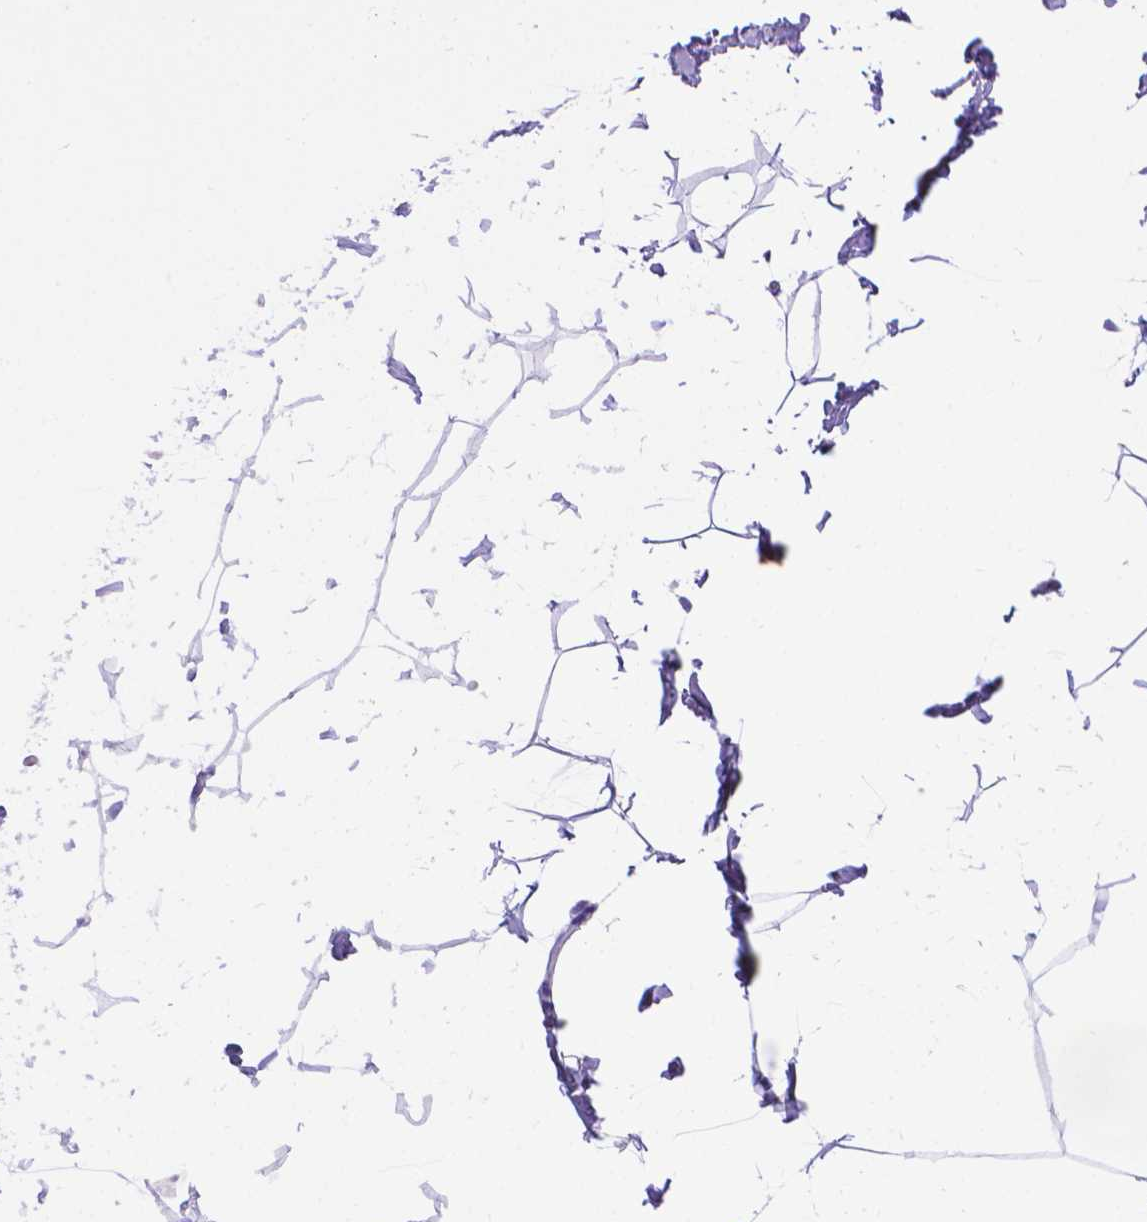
{"staining": {"intensity": "negative", "quantity": "none", "location": "none"}, "tissue": "breast", "cell_type": "Adipocytes", "image_type": "normal", "snomed": [{"axis": "morphology", "description": "Normal tissue, NOS"}, {"axis": "topography", "description": "Breast"}], "caption": "Immunohistochemistry (IHC) of benign breast shows no staining in adipocytes.", "gene": "DHRS2", "patient": {"sex": "female", "age": 32}}